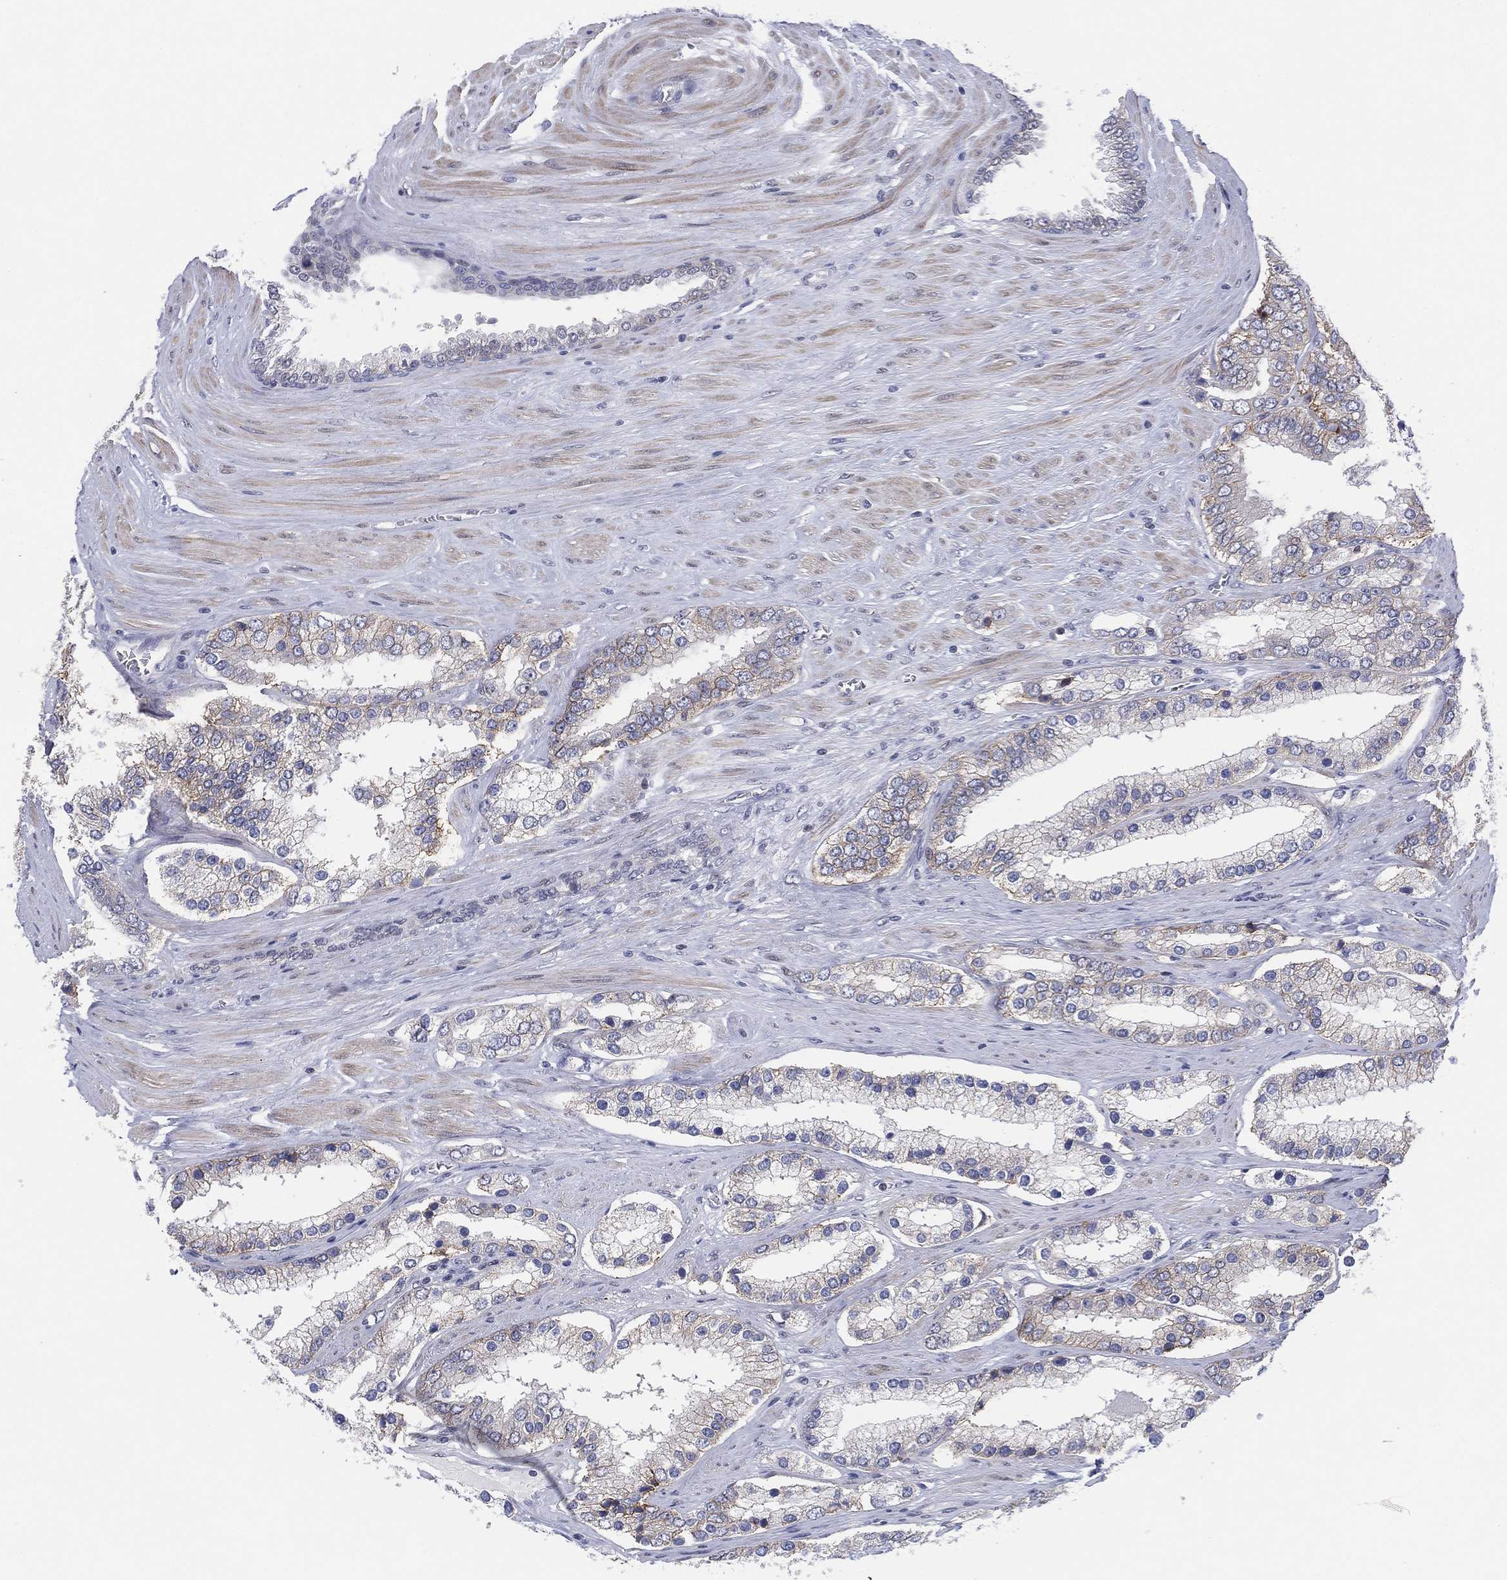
{"staining": {"intensity": "weak", "quantity": "<25%", "location": "cytoplasmic/membranous"}, "tissue": "prostate cancer", "cell_type": "Tumor cells", "image_type": "cancer", "snomed": [{"axis": "morphology", "description": "Adenocarcinoma, Low grade"}, {"axis": "topography", "description": "Prostate"}], "caption": "Immunohistochemistry micrograph of neoplastic tissue: prostate adenocarcinoma (low-grade) stained with DAB shows no significant protein expression in tumor cells.", "gene": "SLC4A4", "patient": {"sex": "male", "age": 69}}